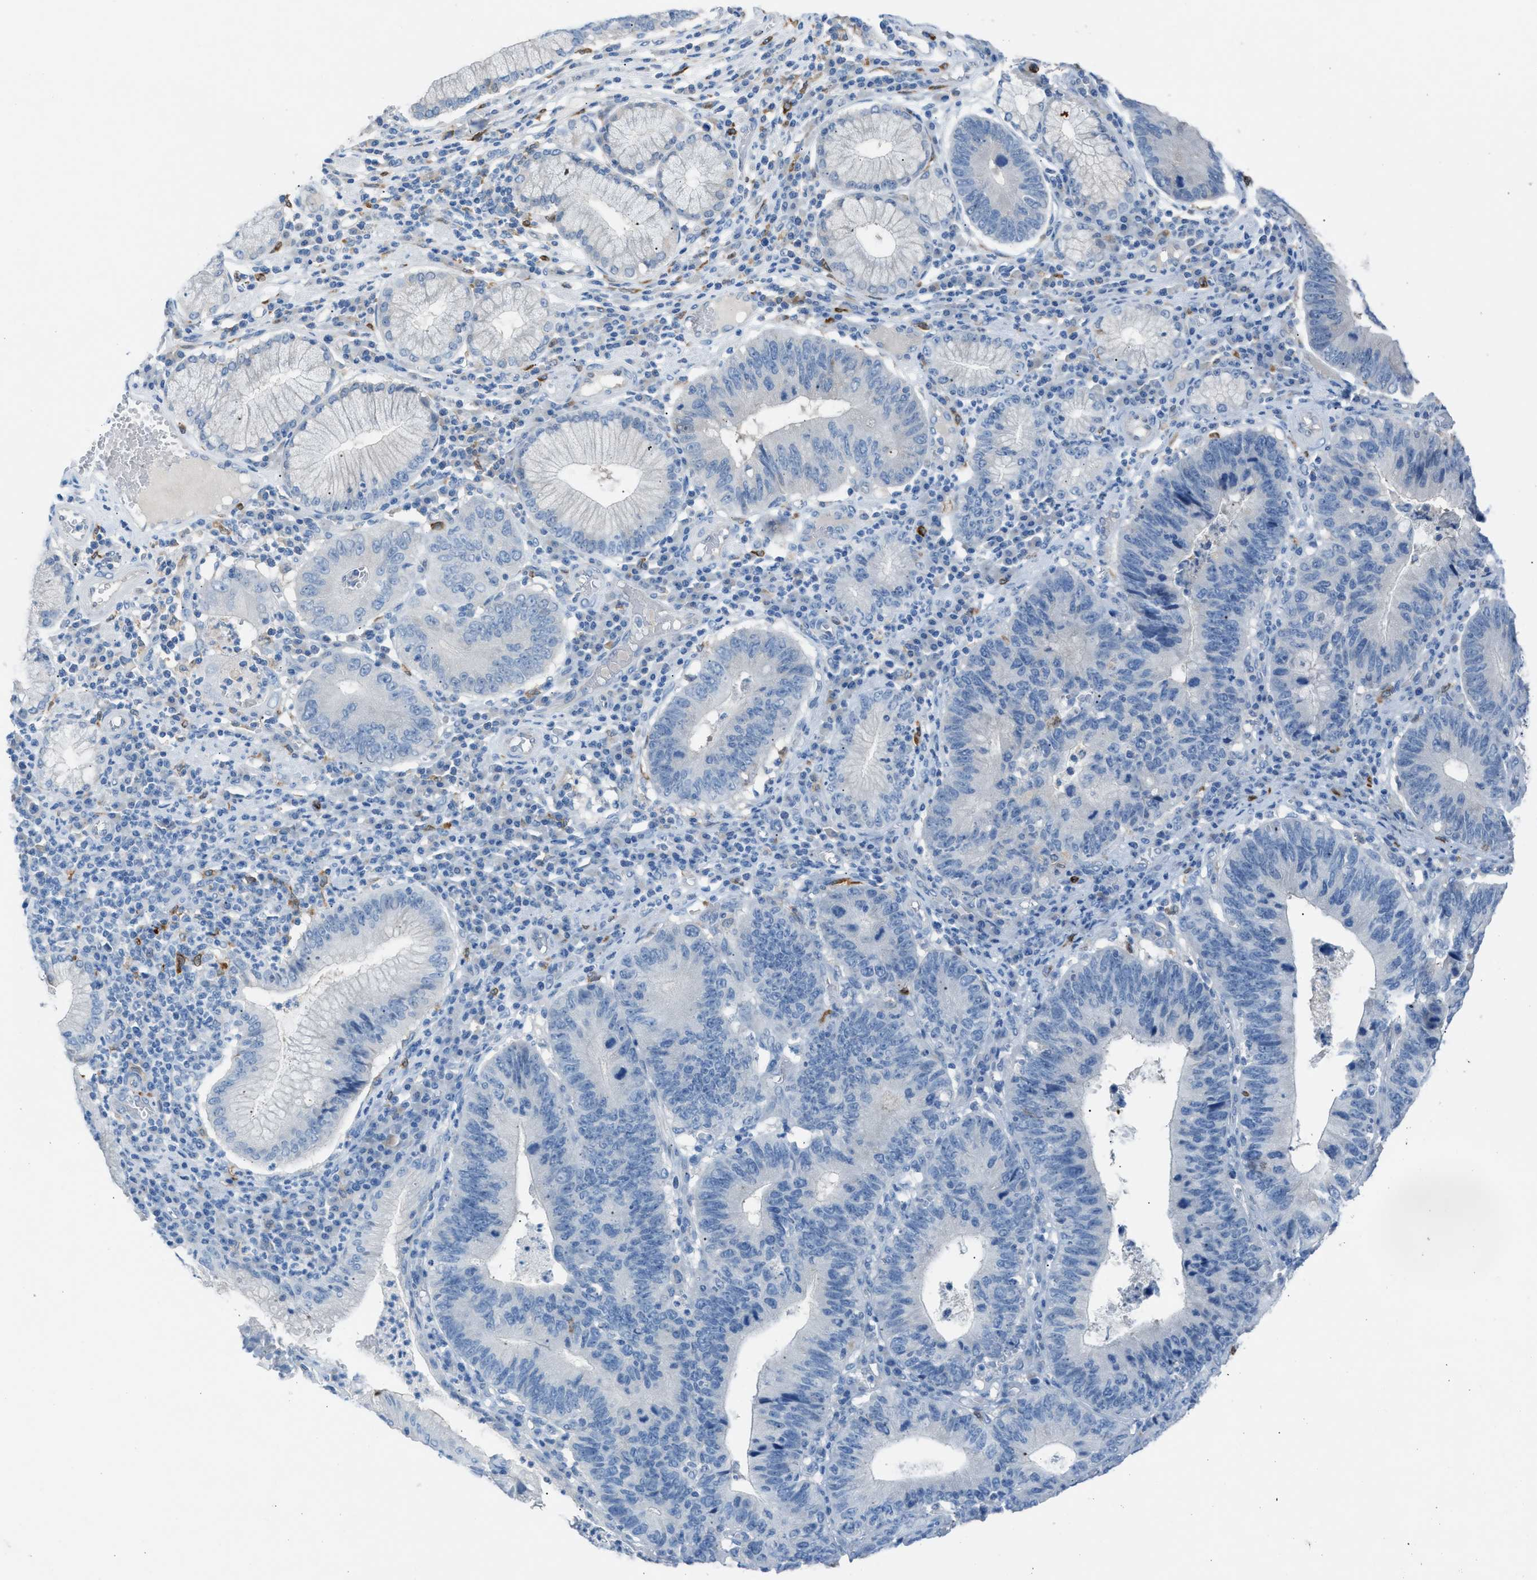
{"staining": {"intensity": "negative", "quantity": "none", "location": "none"}, "tissue": "stomach cancer", "cell_type": "Tumor cells", "image_type": "cancer", "snomed": [{"axis": "morphology", "description": "Adenocarcinoma, NOS"}, {"axis": "topography", "description": "Stomach"}], "caption": "This is a micrograph of immunohistochemistry staining of adenocarcinoma (stomach), which shows no staining in tumor cells.", "gene": "CLEC10A", "patient": {"sex": "male", "age": 59}}